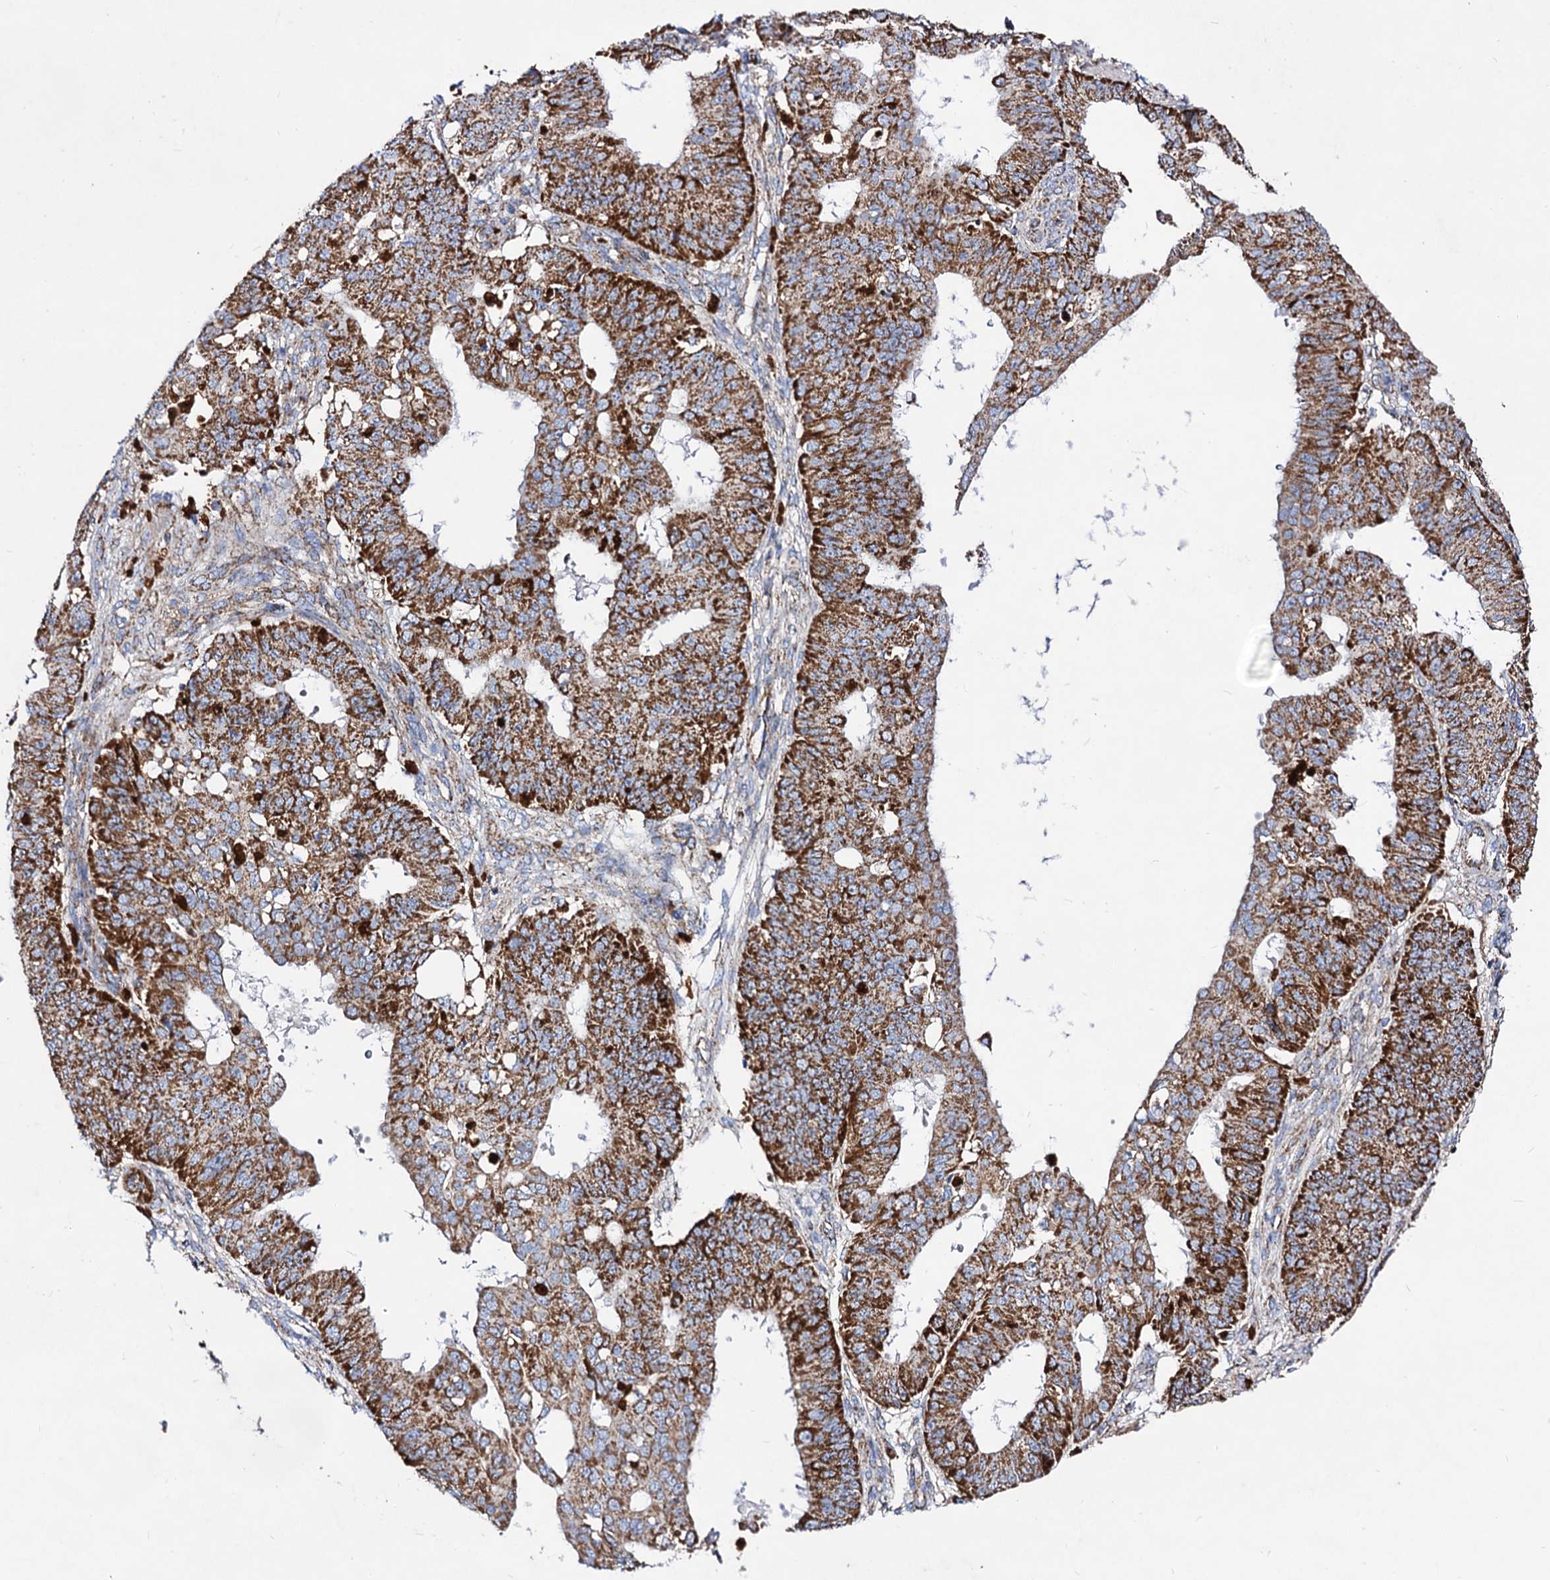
{"staining": {"intensity": "strong", "quantity": ">75%", "location": "cytoplasmic/membranous"}, "tissue": "ovarian cancer", "cell_type": "Tumor cells", "image_type": "cancer", "snomed": [{"axis": "morphology", "description": "Carcinoma, endometroid"}, {"axis": "topography", "description": "Appendix"}, {"axis": "topography", "description": "Ovary"}], "caption": "A brown stain shows strong cytoplasmic/membranous positivity of a protein in human ovarian cancer (endometroid carcinoma) tumor cells.", "gene": "ACAD9", "patient": {"sex": "female", "age": 42}}